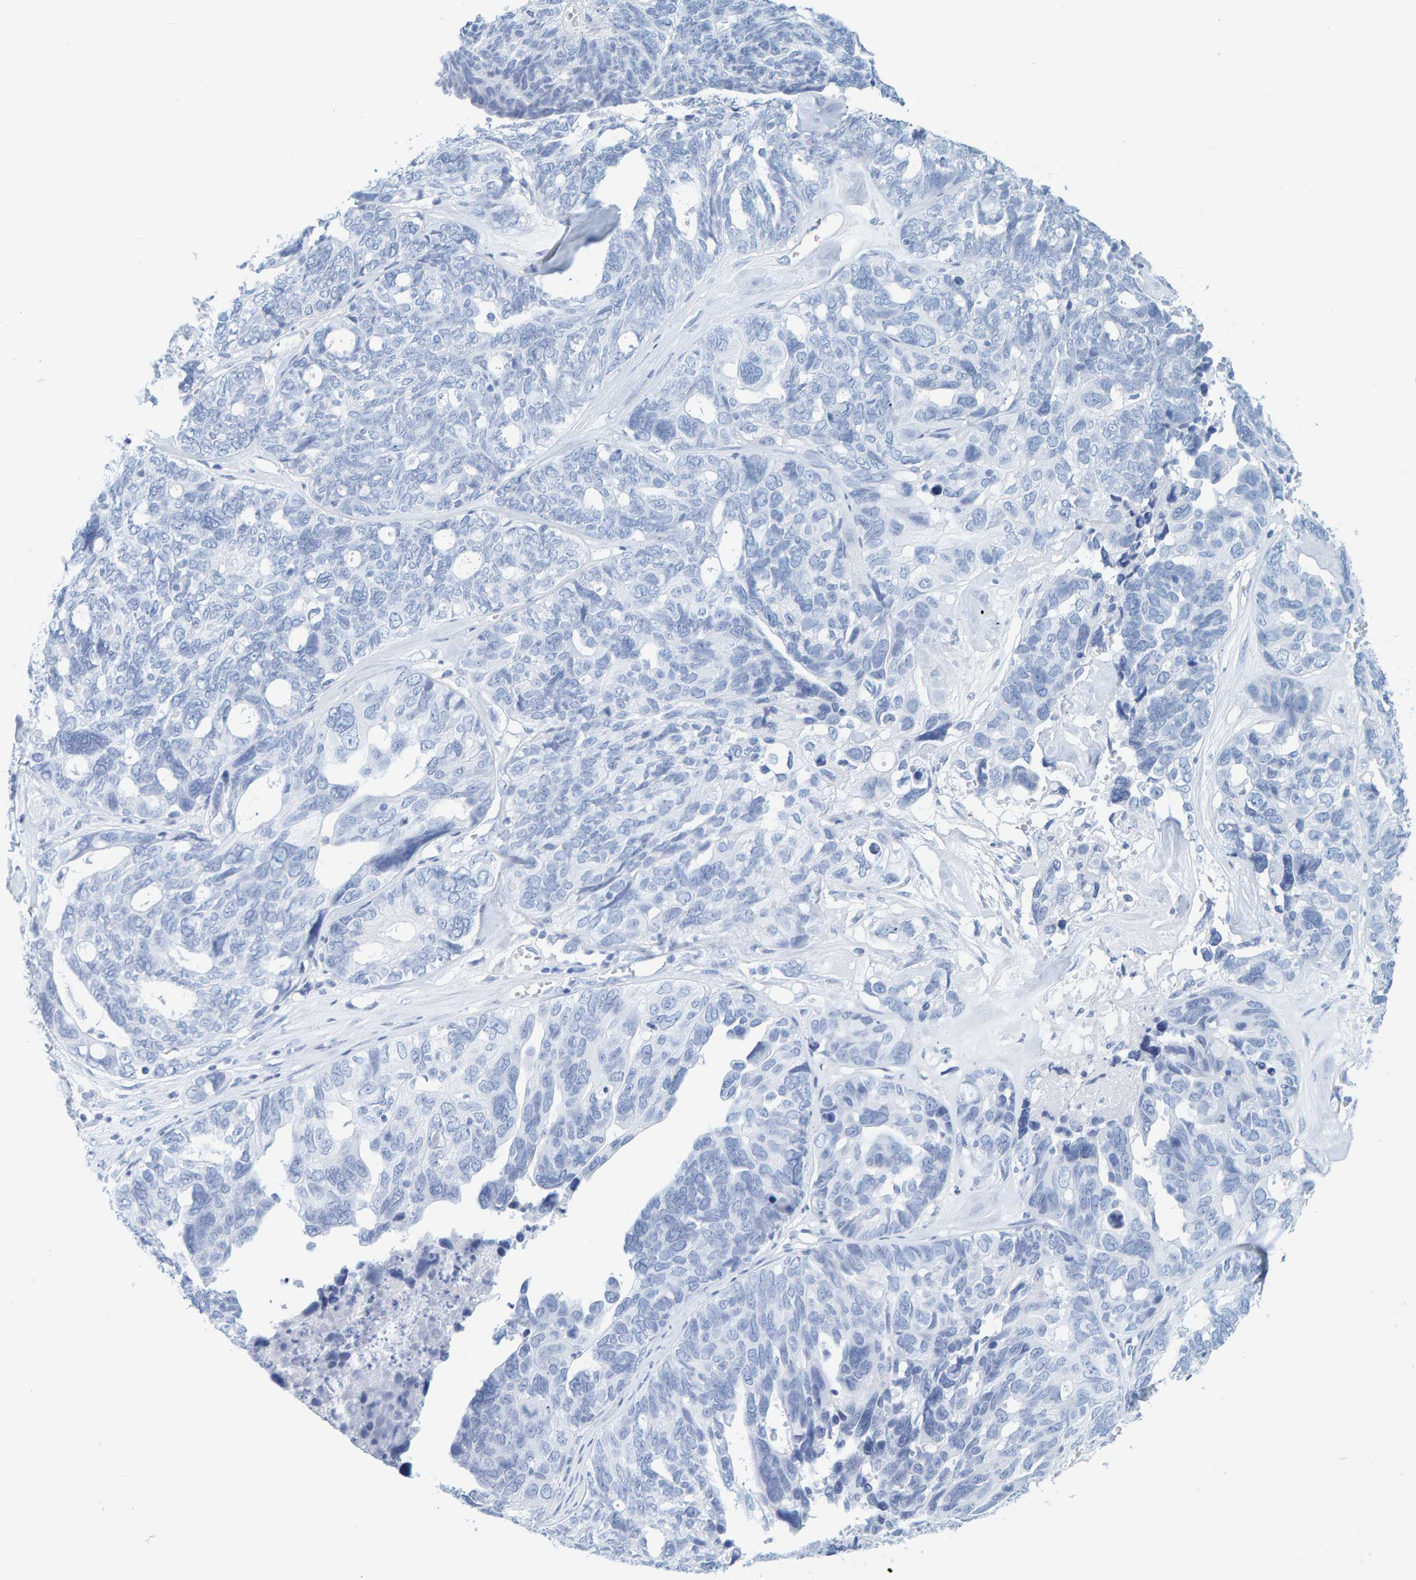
{"staining": {"intensity": "negative", "quantity": "none", "location": "none"}, "tissue": "ovarian cancer", "cell_type": "Tumor cells", "image_type": "cancer", "snomed": [{"axis": "morphology", "description": "Cystadenocarcinoma, serous, NOS"}, {"axis": "topography", "description": "Ovary"}], "caption": "Immunohistochemical staining of human ovarian cancer (serous cystadenocarcinoma) reveals no significant staining in tumor cells.", "gene": "SFTPC", "patient": {"sex": "female", "age": 79}}